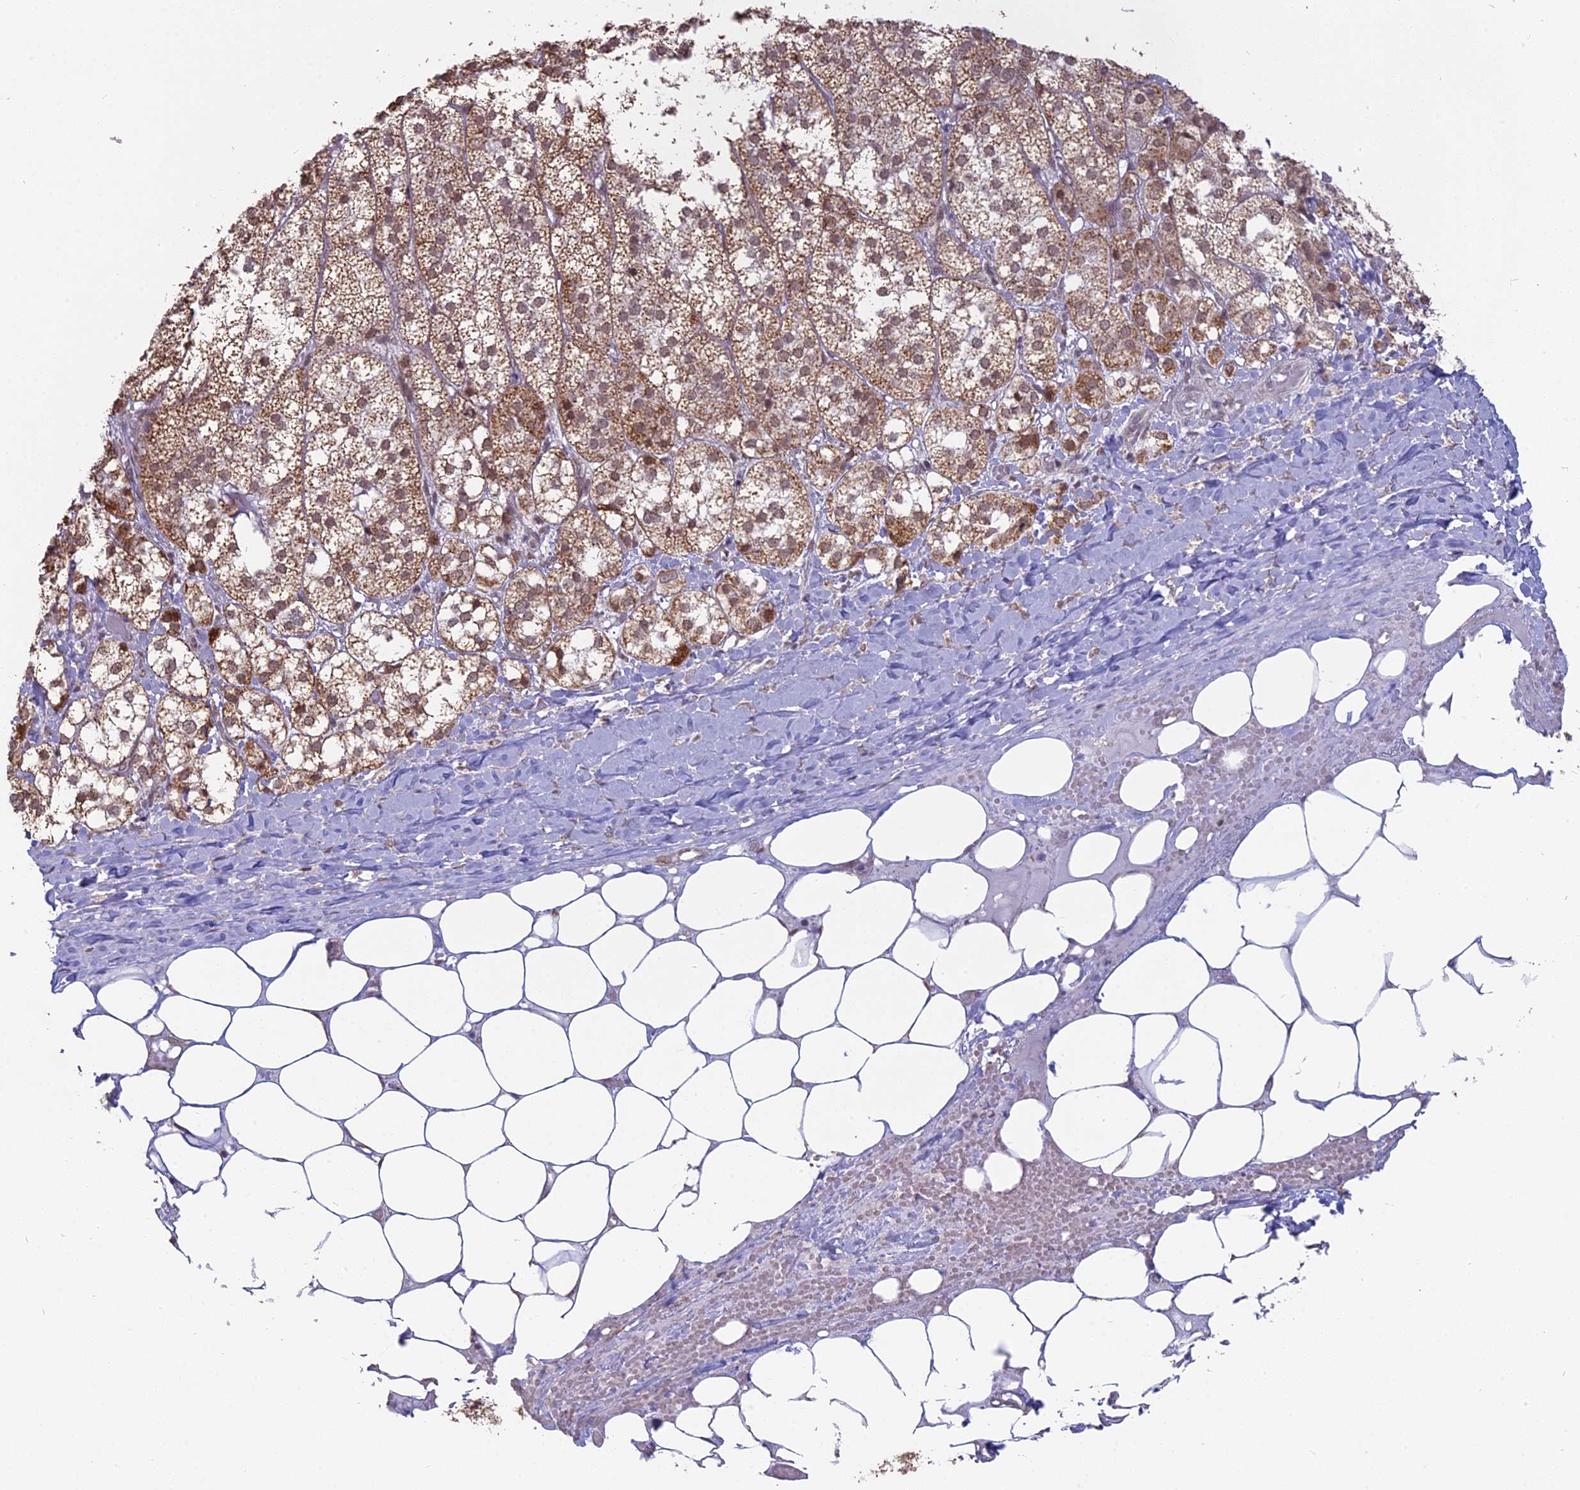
{"staining": {"intensity": "moderate", "quantity": ">75%", "location": "cytoplasmic/membranous"}, "tissue": "adrenal gland", "cell_type": "Glandular cells", "image_type": "normal", "snomed": [{"axis": "morphology", "description": "Normal tissue, NOS"}, {"axis": "topography", "description": "Adrenal gland"}], "caption": "Normal adrenal gland was stained to show a protein in brown. There is medium levels of moderate cytoplasmic/membranous staining in approximately >75% of glandular cells. (Brightfield microscopy of DAB IHC at high magnification).", "gene": "ARHGAP40", "patient": {"sex": "female", "age": 61}}